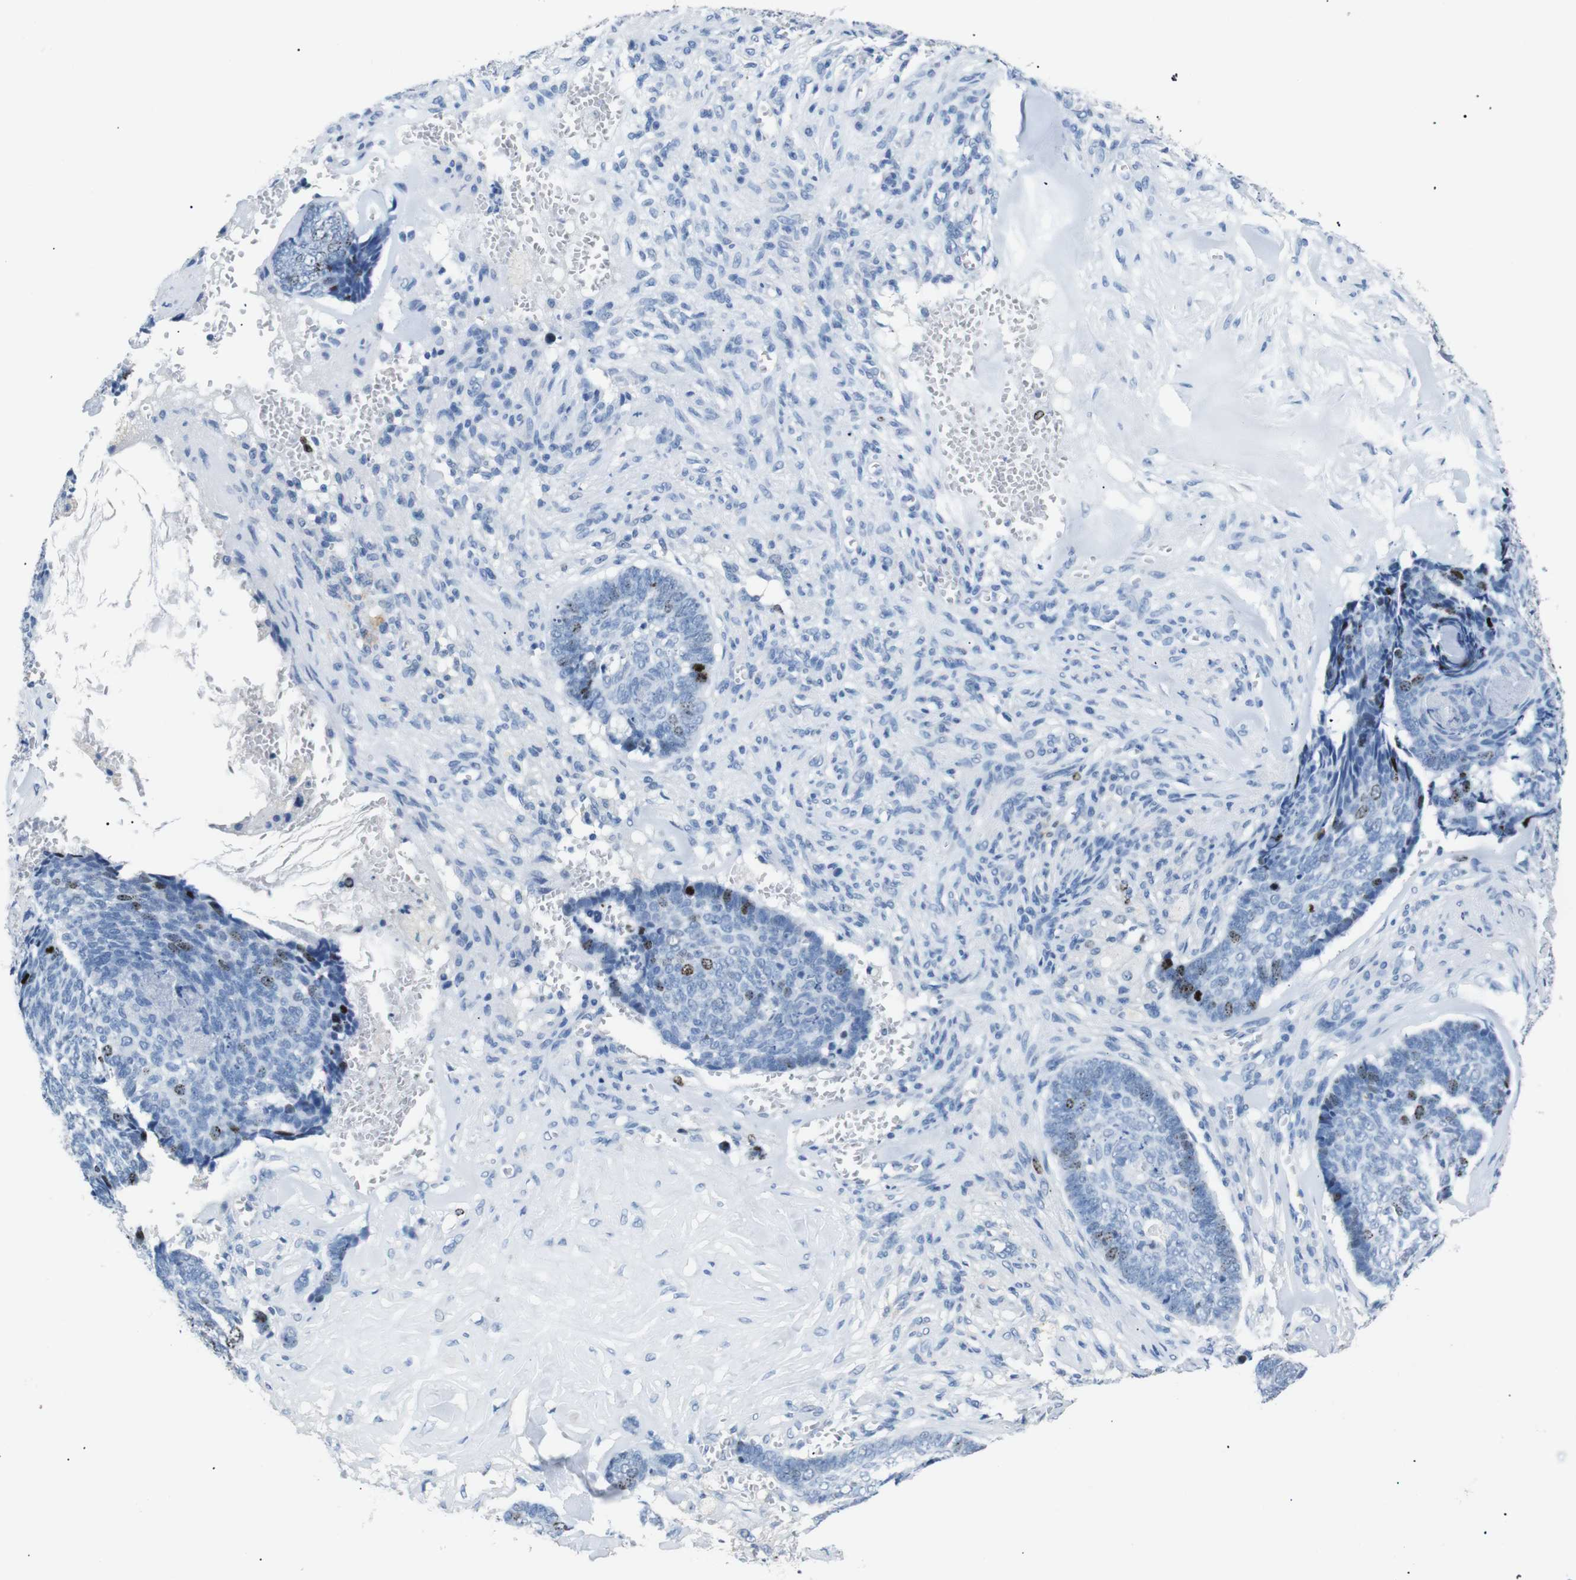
{"staining": {"intensity": "moderate", "quantity": "<25%", "location": "nuclear"}, "tissue": "skin cancer", "cell_type": "Tumor cells", "image_type": "cancer", "snomed": [{"axis": "morphology", "description": "Basal cell carcinoma"}, {"axis": "topography", "description": "Skin"}], "caption": "Tumor cells show low levels of moderate nuclear positivity in approximately <25% of cells in human skin cancer.", "gene": "INCENP", "patient": {"sex": "male", "age": 84}}